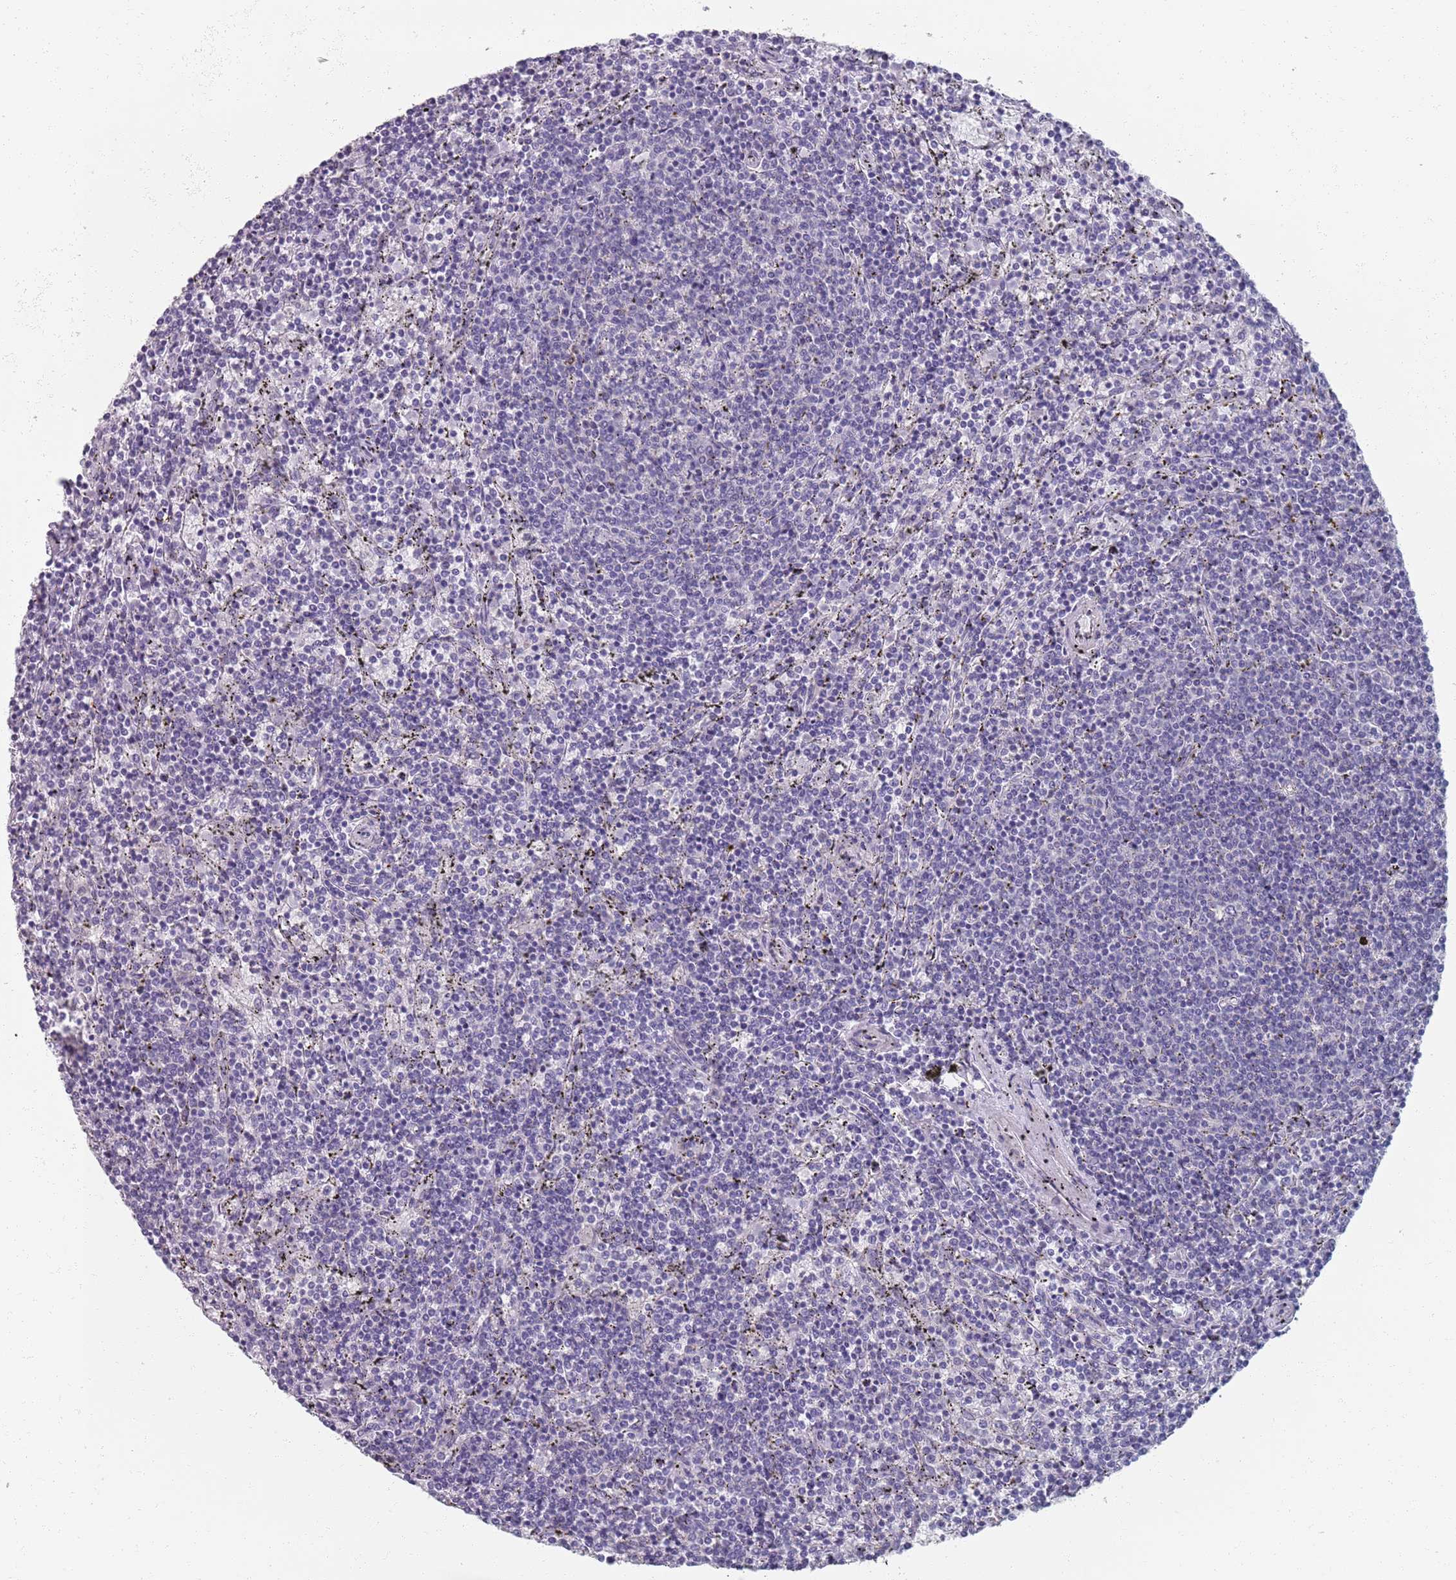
{"staining": {"intensity": "negative", "quantity": "none", "location": "none"}, "tissue": "lymphoma", "cell_type": "Tumor cells", "image_type": "cancer", "snomed": [{"axis": "morphology", "description": "Malignant lymphoma, non-Hodgkin's type, Low grade"}, {"axis": "topography", "description": "Spleen"}], "caption": "Tumor cells show no significant protein staining in lymphoma.", "gene": "SAMD1", "patient": {"sex": "female", "age": 50}}